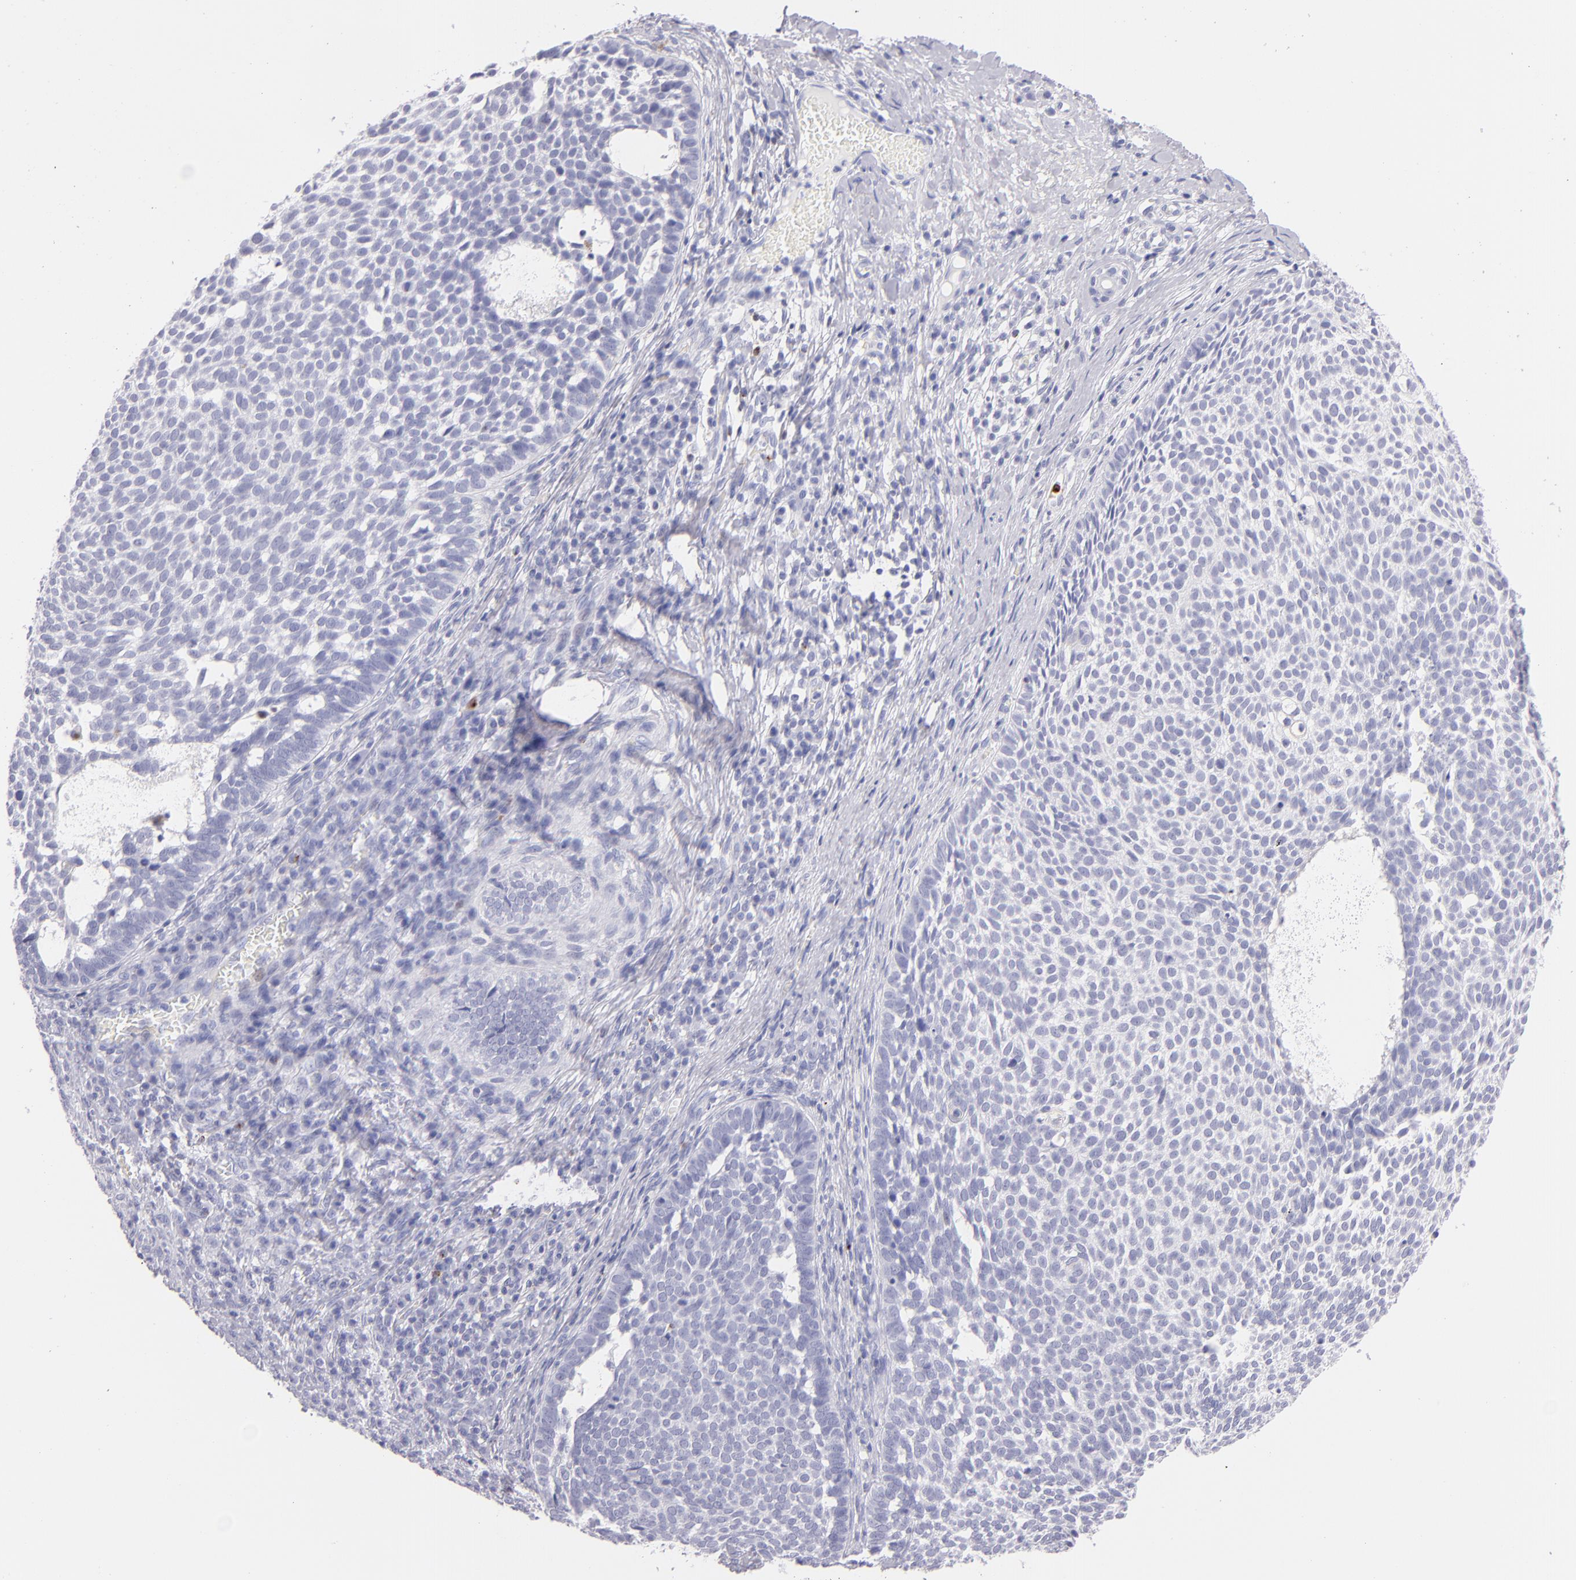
{"staining": {"intensity": "negative", "quantity": "none", "location": "none"}, "tissue": "skin cancer", "cell_type": "Tumor cells", "image_type": "cancer", "snomed": [{"axis": "morphology", "description": "Basal cell carcinoma"}, {"axis": "topography", "description": "Skin"}], "caption": "High magnification brightfield microscopy of skin cancer (basal cell carcinoma) stained with DAB (3,3'-diaminobenzidine) (brown) and counterstained with hematoxylin (blue): tumor cells show no significant expression.", "gene": "PRF1", "patient": {"sex": "male", "age": 63}}